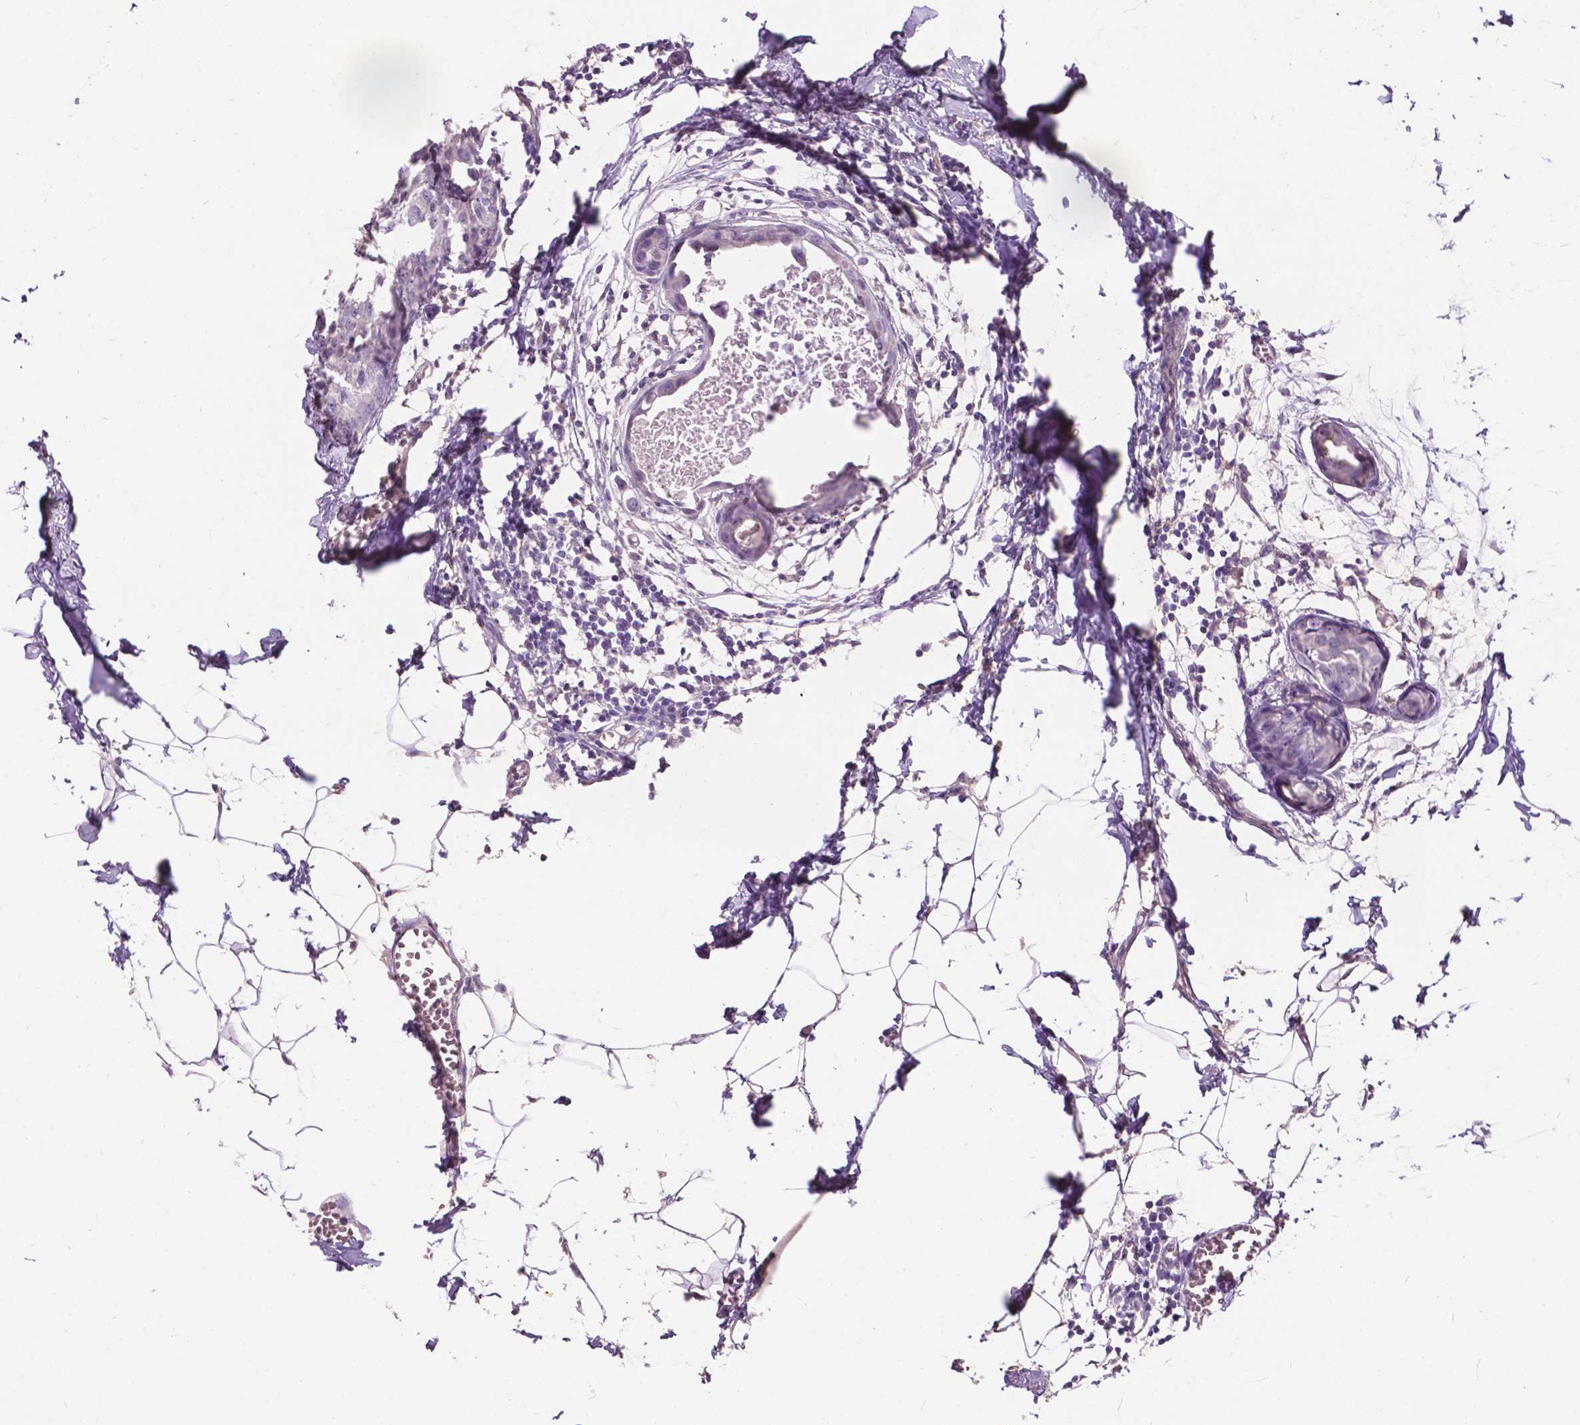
{"staining": {"intensity": "negative", "quantity": "none", "location": "none"}, "tissue": "breast cancer", "cell_type": "Tumor cells", "image_type": "cancer", "snomed": [{"axis": "morphology", "description": "Duct carcinoma"}, {"axis": "topography", "description": "Breast"}], "caption": "Tumor cells show no significant expression in invasive ductal carcinoma (breast).", "gene": "PLSCR1", "patient": {"sex": "female", "age": 38}}